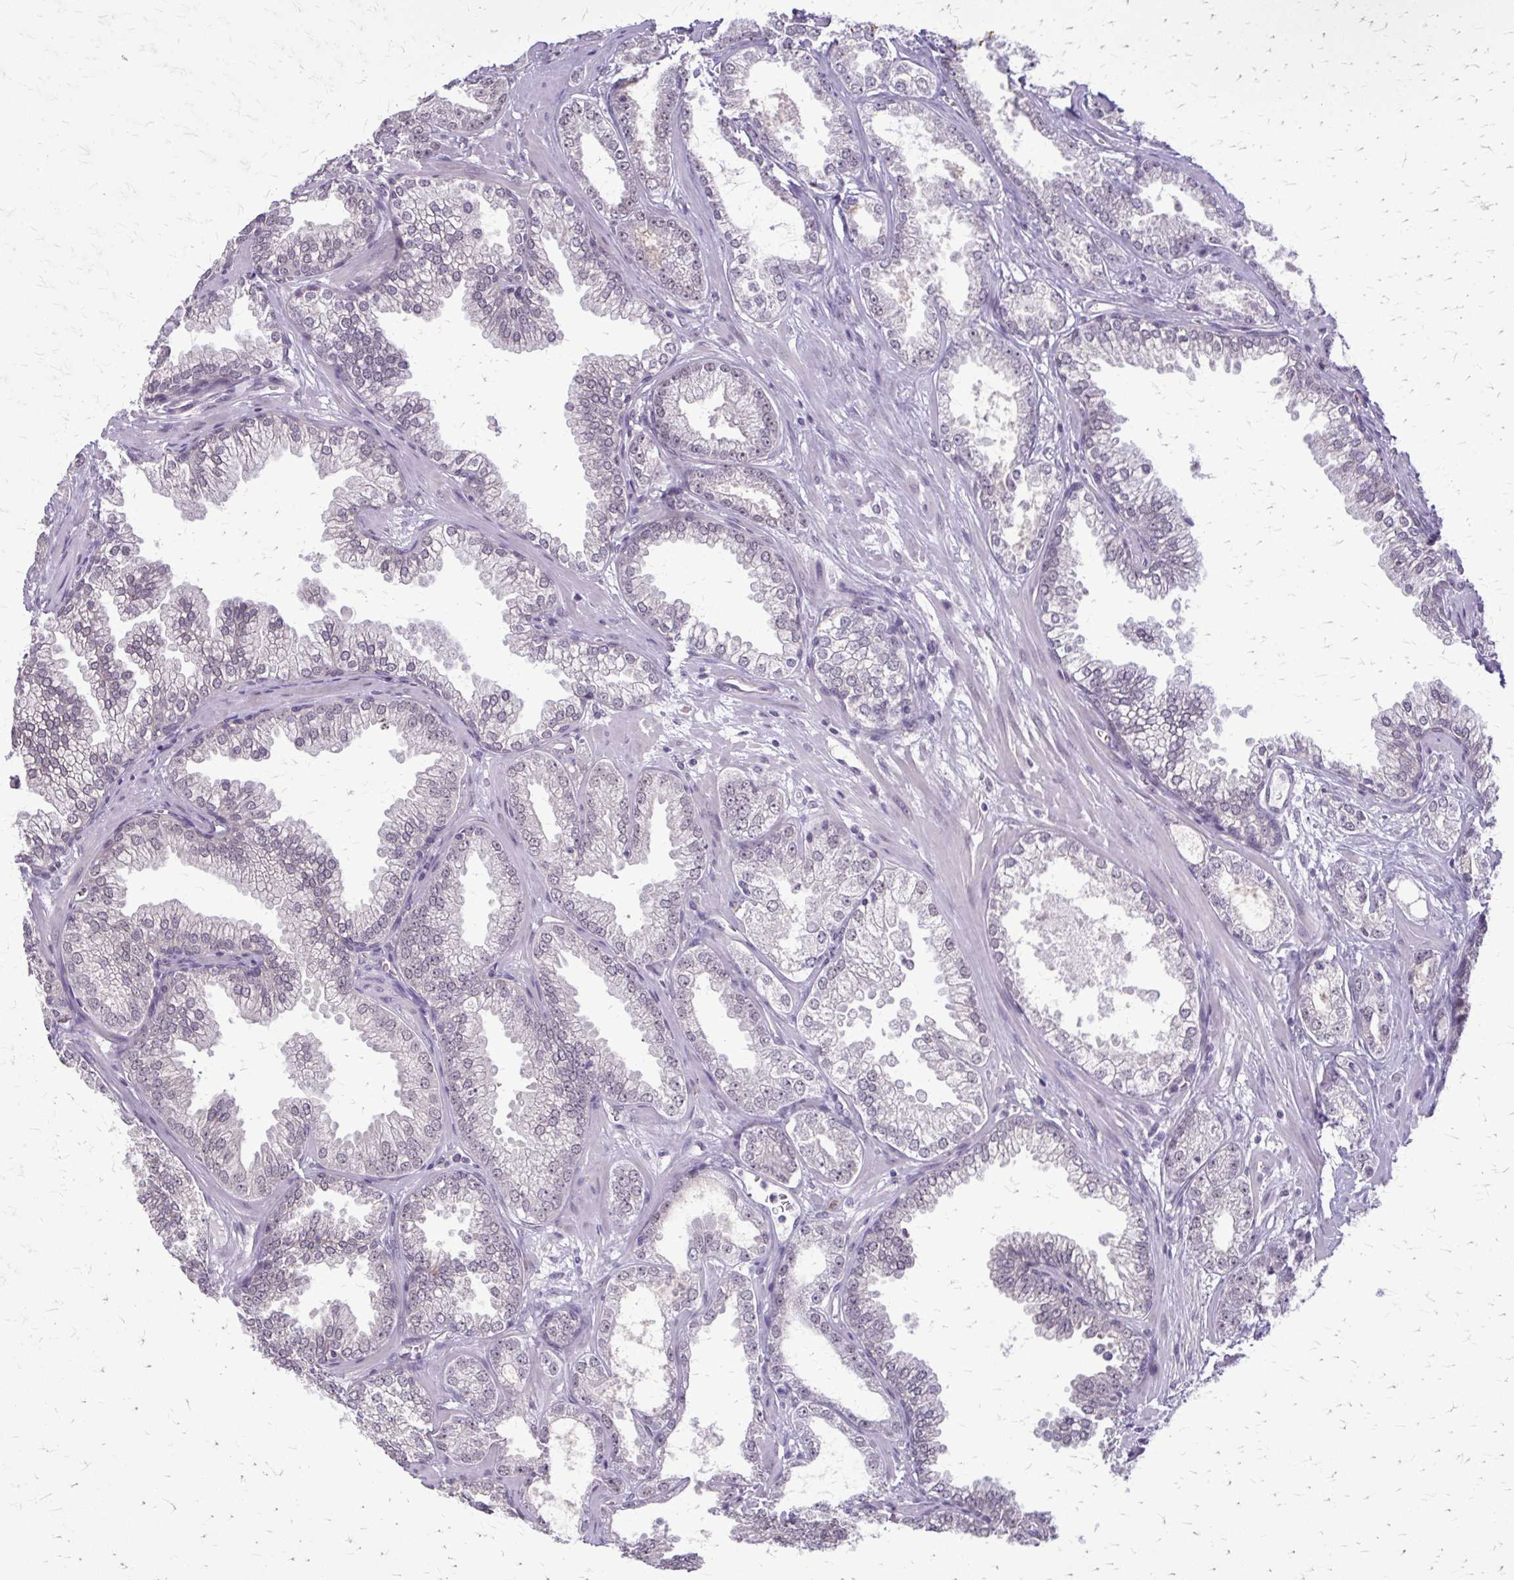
{"staining": {"intensity": "negative", "quantity": "none", "location": "none"}, "tissue": "prostate cancer", "cell_type": "Tumor cells", "image_type": "cancer", "snomed": [{"axis": "morphology", "description": "Adenocarcinoma, Medium grade"}, {"axis": "topography", "description": "Prostate"}], "caption": "DAB (3,3'-diaminobenzidine) immunohistochemical staining of human prostate cancer (medium-grade adenocarcinoma) demonstrates no significant staining in tumor cells.", "gene": "PLCB1", "patient": {"sex": "male", "age": 57}}